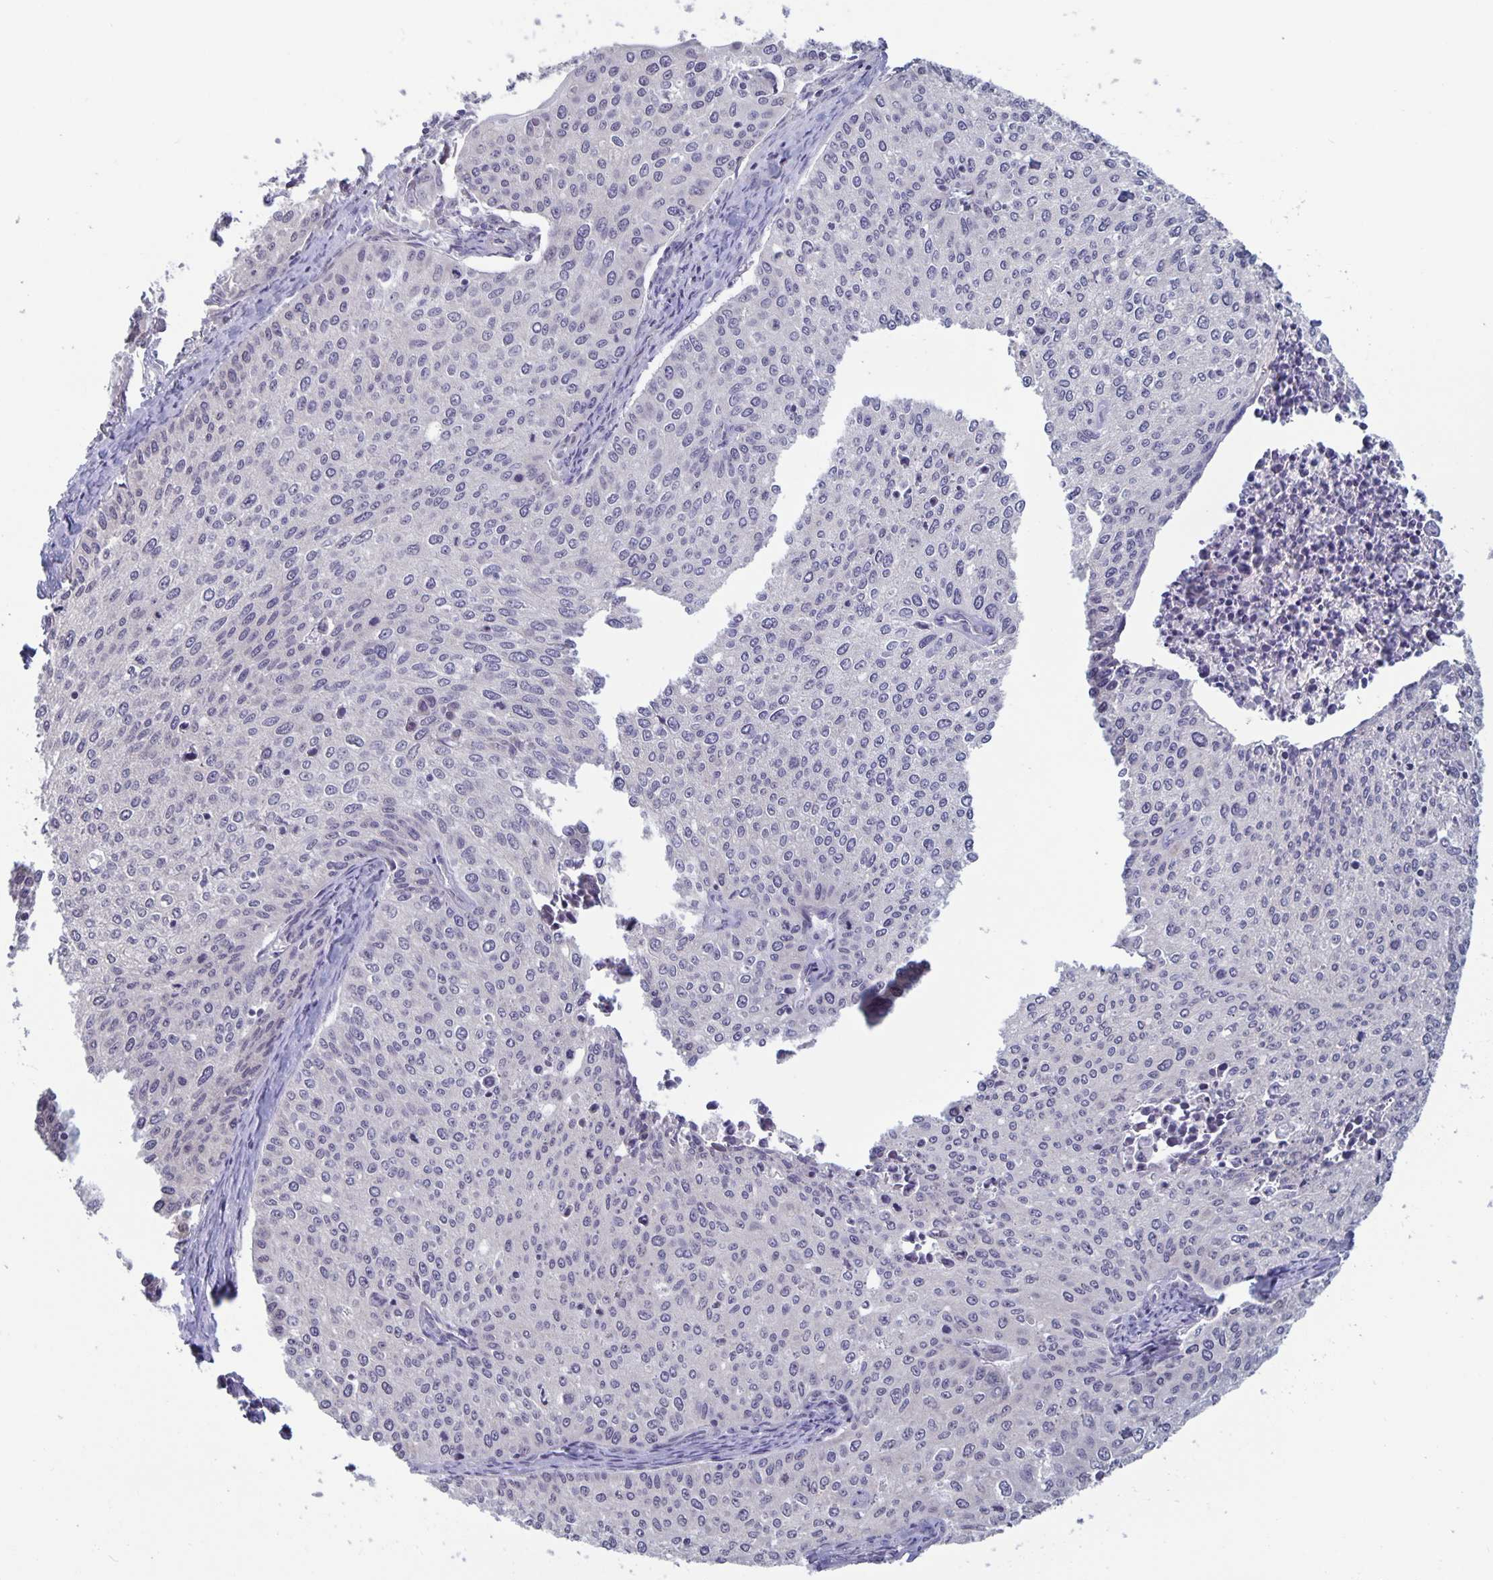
{"staining": {"intensity": "negative", "quantity": "none", "location": "none"}, "tissue": "cervical cancer", "cell_type": "Tumor cells", "image_type": "cancer", "snomed": [{"axis": "morphology", "description": "Squamous cell carcinoma, NOS"}, {"axis": "topography", "description": "Cervix"}], "caption": "A high-resolution photomicrograph shows IHC staining of squamous cell carcinoma (cervical), which reveals no significant expression in tumor cells. The staining is performed using DAB brown chromogen with nuclei counter-stained in using hematoxylin.", "gene": "PLCB3", "patient": {"sex": "female", "age": 38}}